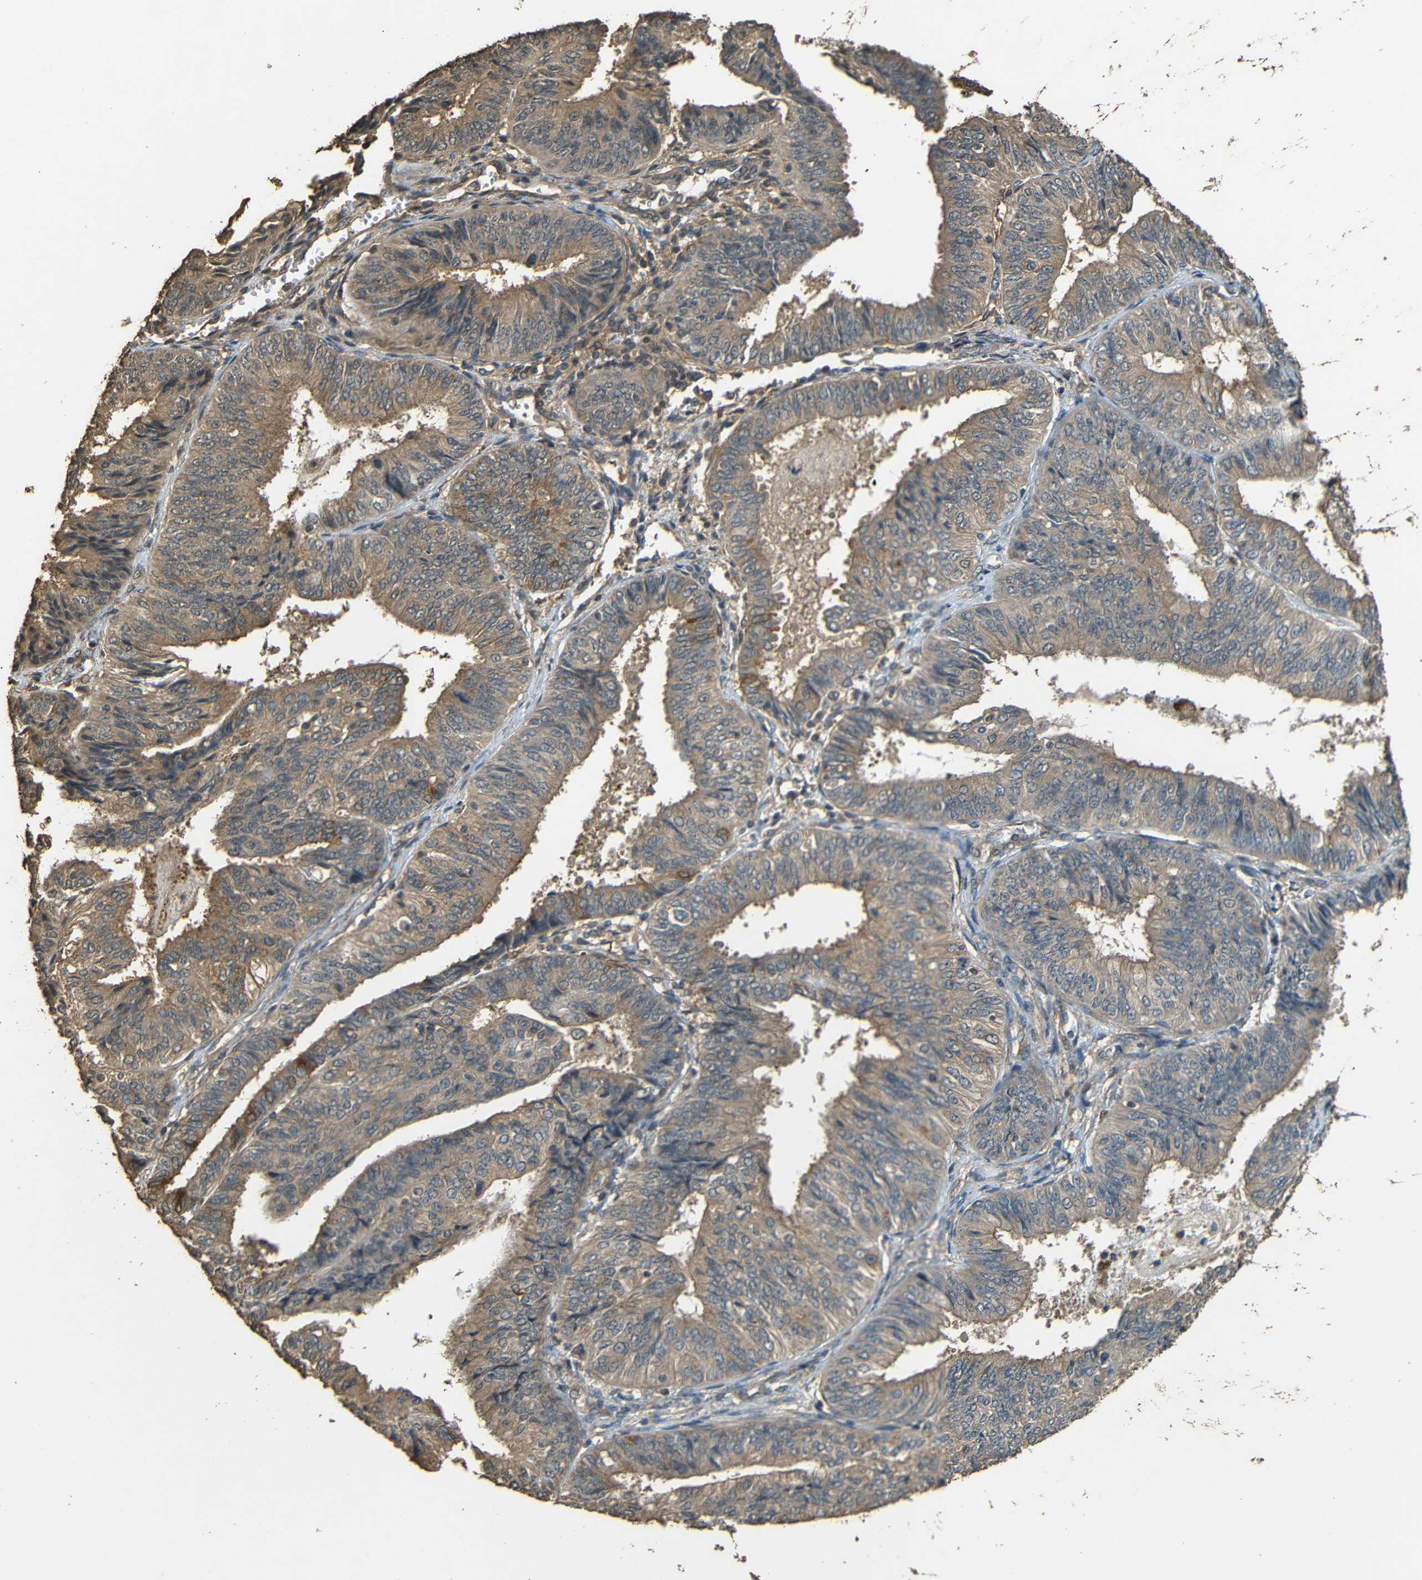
{"staining": {"intensity": "moderate", "quantity": ">75%", "location": "cytoplasmic/membranous"}, "tissue": "endometrial cancer", "cell_type": "Tumor cells", "image_type": "cancer", "snomed": [{"axis": "morphology", "description": "Adenocarcinoma, NOS"}, {"axis": "topography", "description": "Endometrium"}], "caption": "Immunohistochemistry histopathology image of neoplastic tissue: adenocarcinoma (endometrial) stained using immunohistochemistry reveals medium levels of moderate protein expression localized specifically in the cytoplasmic/membranous of tumor cells, appearing as a cytoplasmic/membranous brown color.", "gene": "PDE5A", "patient": {"sex": "female", "age": 58}}